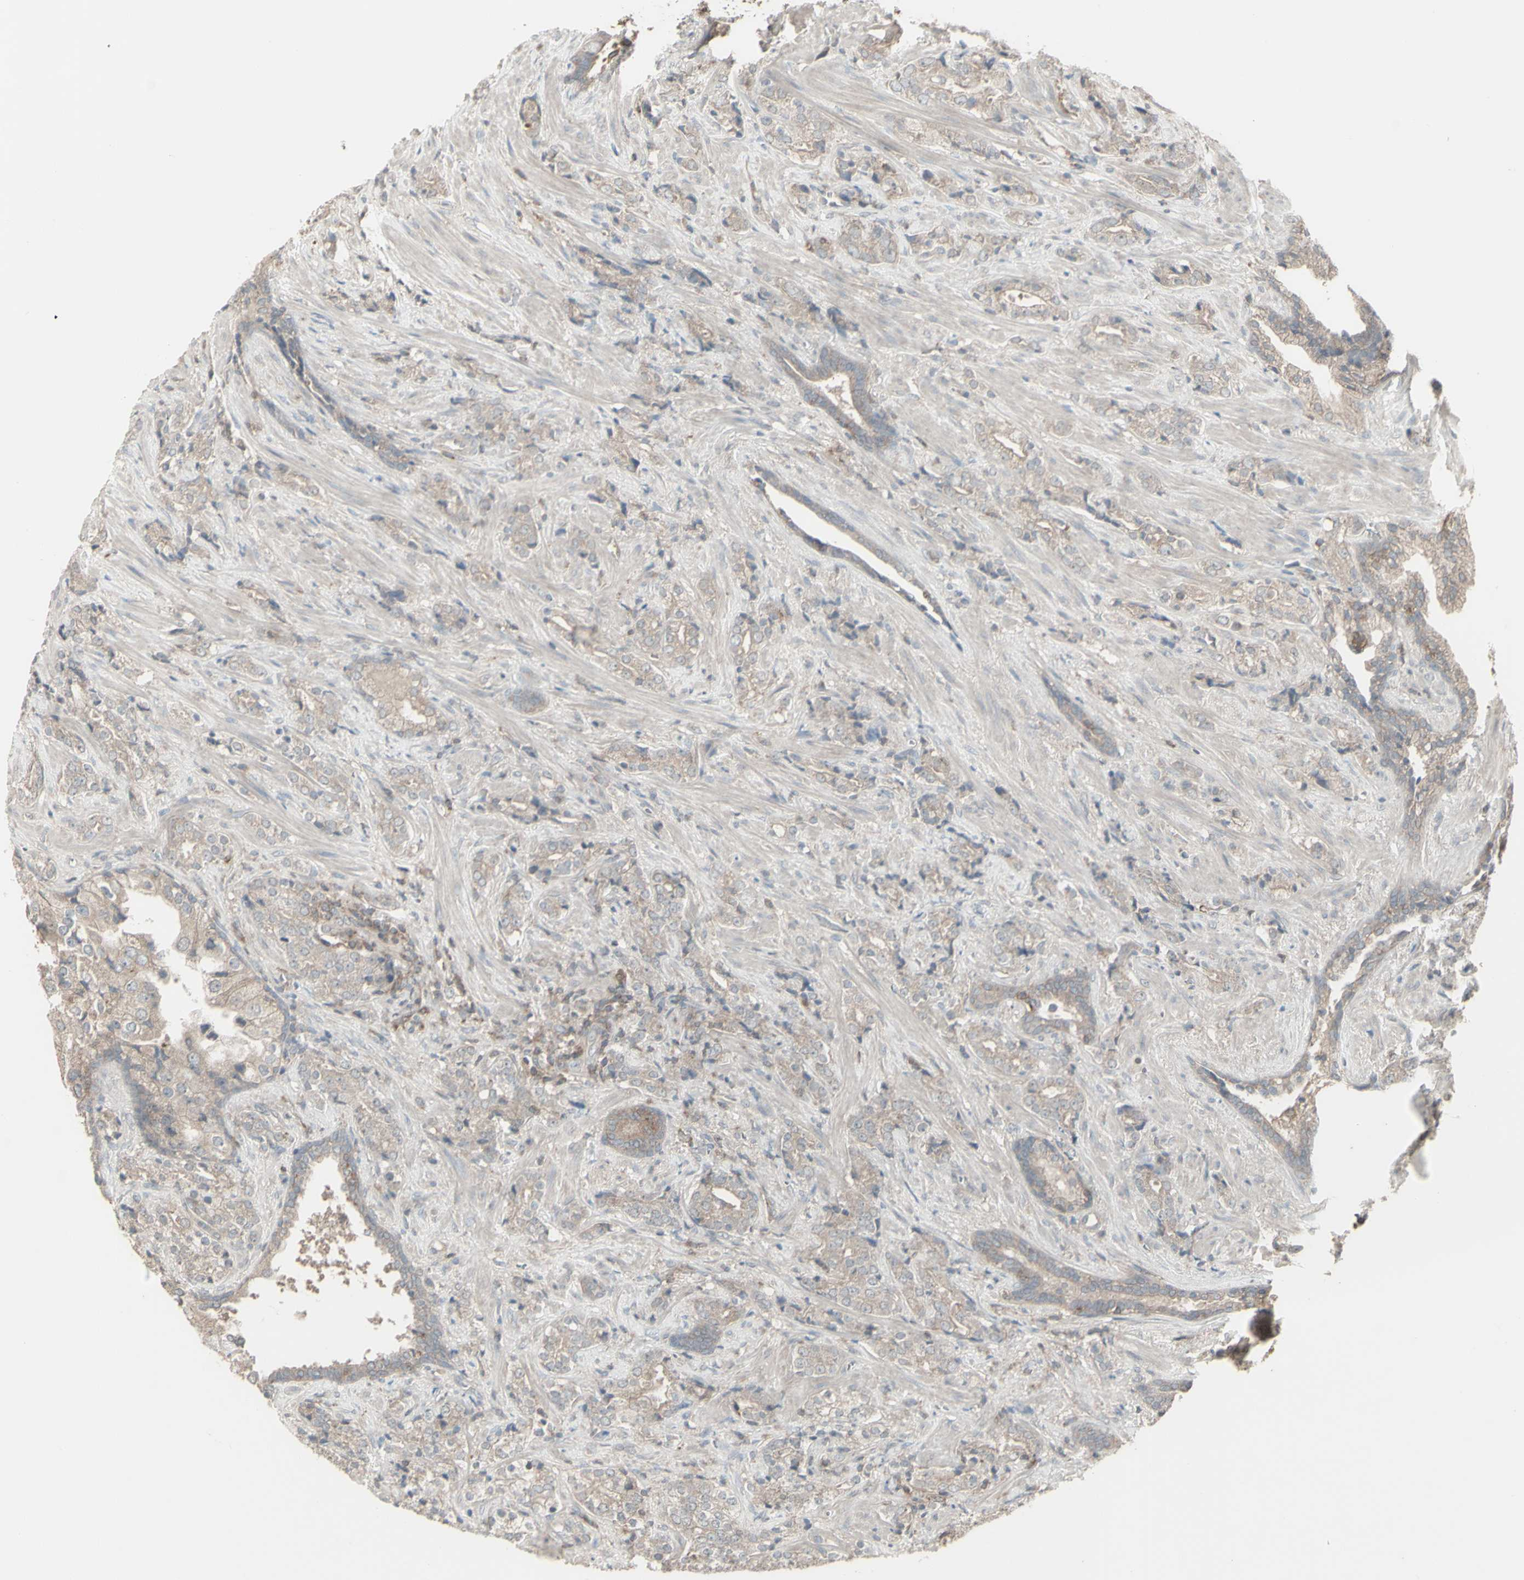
{"staining": {"intensity": "weak", "quantity": "25%-75%", "location": "cytoplasmic/membranous"}, "tissue": "prostate cancer", "cell_type": "Tumor cells", "image_type": "cancer", "snomed": [{"axis": "morphology", "description": "Adenocarcinoma, High grade"}, {"axis": "topography", "description": "Prostate"}], "caption": "Immunohistochemical staining of human prostate cancer displays low levels of weak cytoplasmic/membranous expression in approximately 25%-75% of tumor cells. (DAB (3,3'-diaminobenzidine) IHC, brown staining for protein, blue staining for nuclei).", "gene": "CSK", "patient": {"sex": "male", "age": 71}}